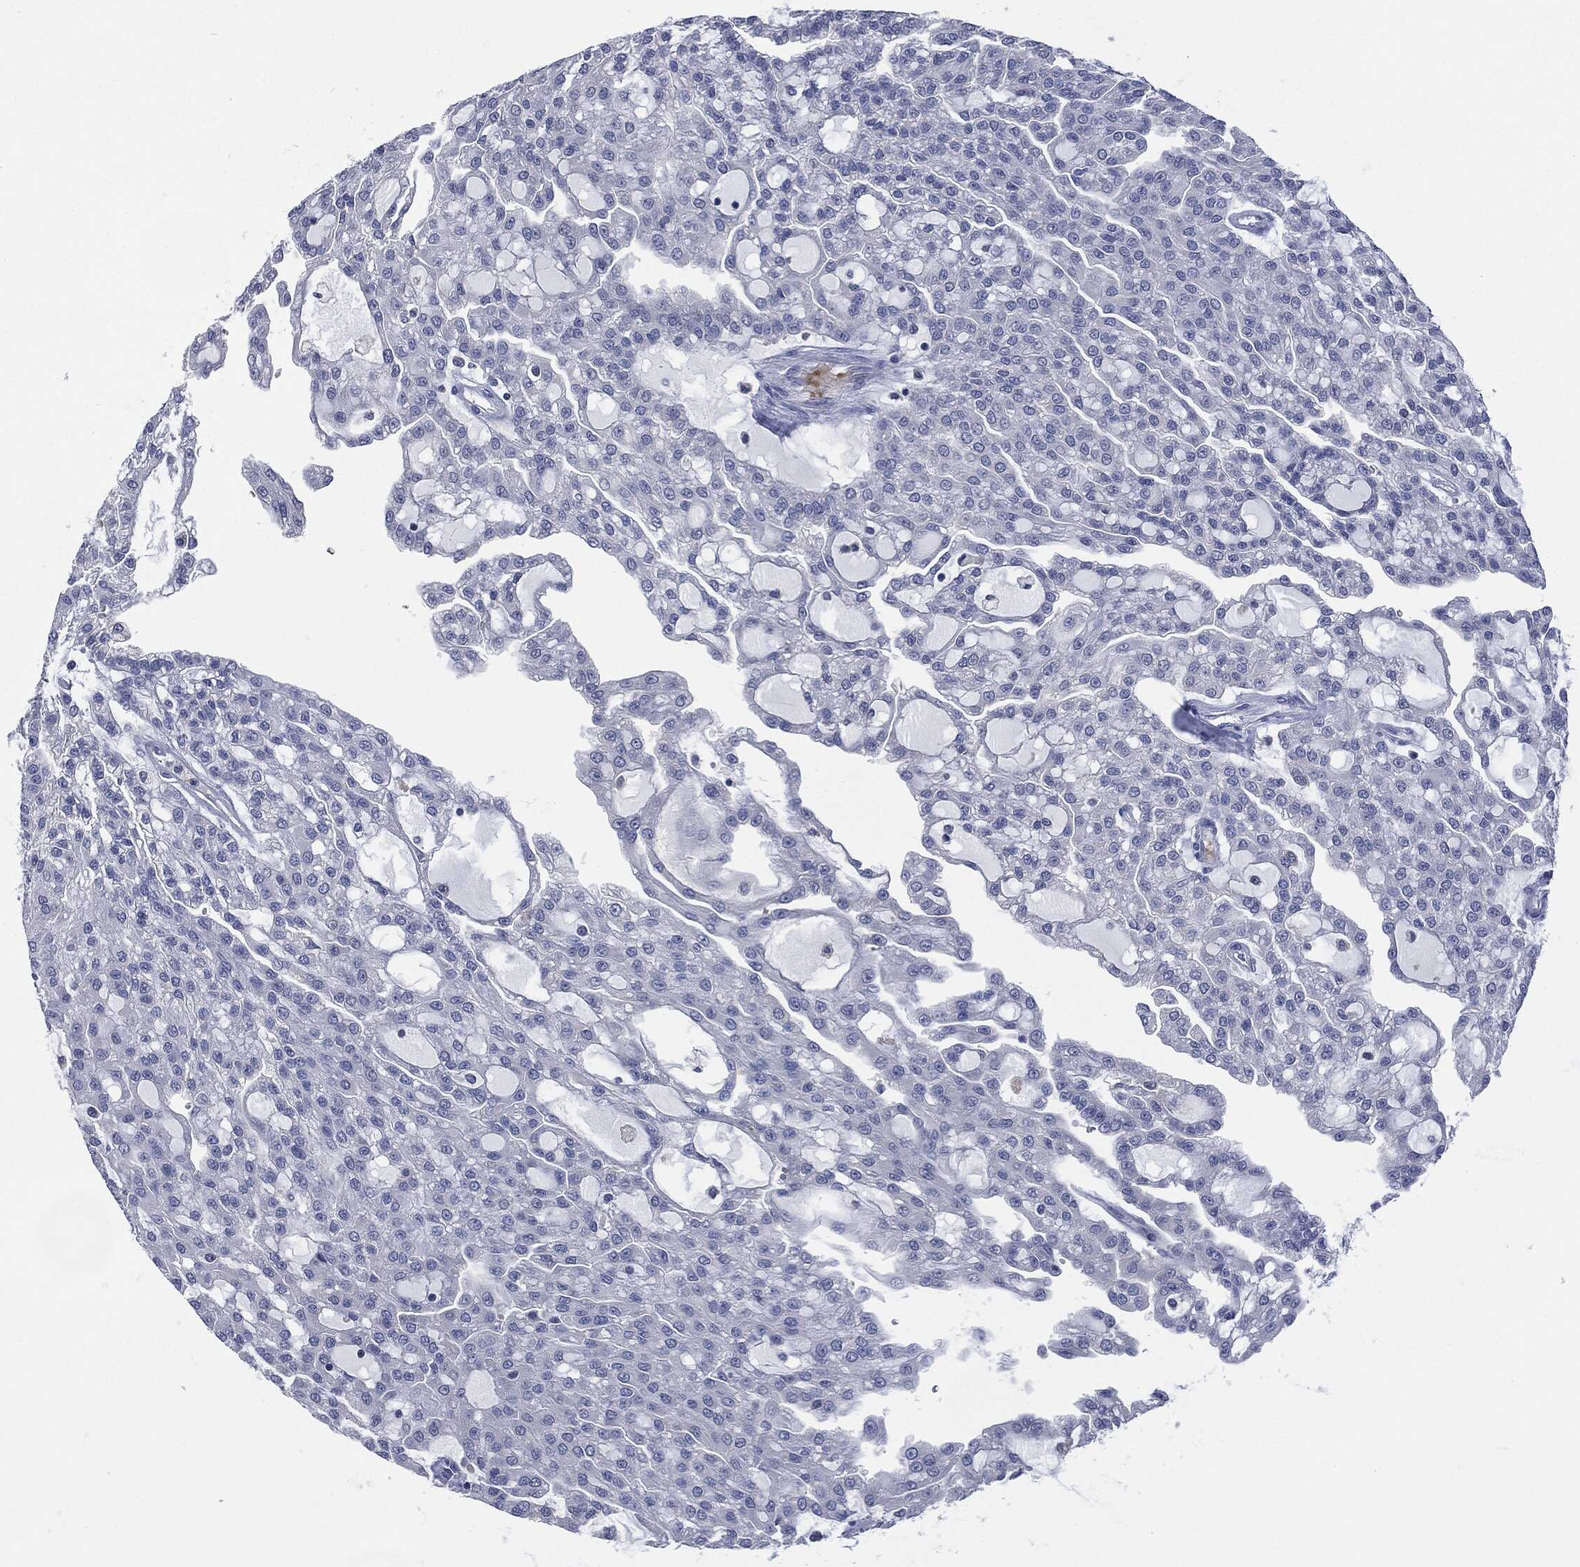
{"staining": {"intensity": "negative", "quantity": "none", "location": "none"}, "tissue": "renal cancer", "cell_type": "Tumor cells", "image_type": "cancer", "snomed": [{"axis": "morphology", "description": "Adenocarcinoma, NOS"}, {"axis": "topography", "description": "Kidney"}], "caption": "A micrograph of human renal cancer (adenocarcinoma) is negative for staining in tumor cells.", "gene": "SIGLEC9", "patient": {"sex": "male", "age": 63}}